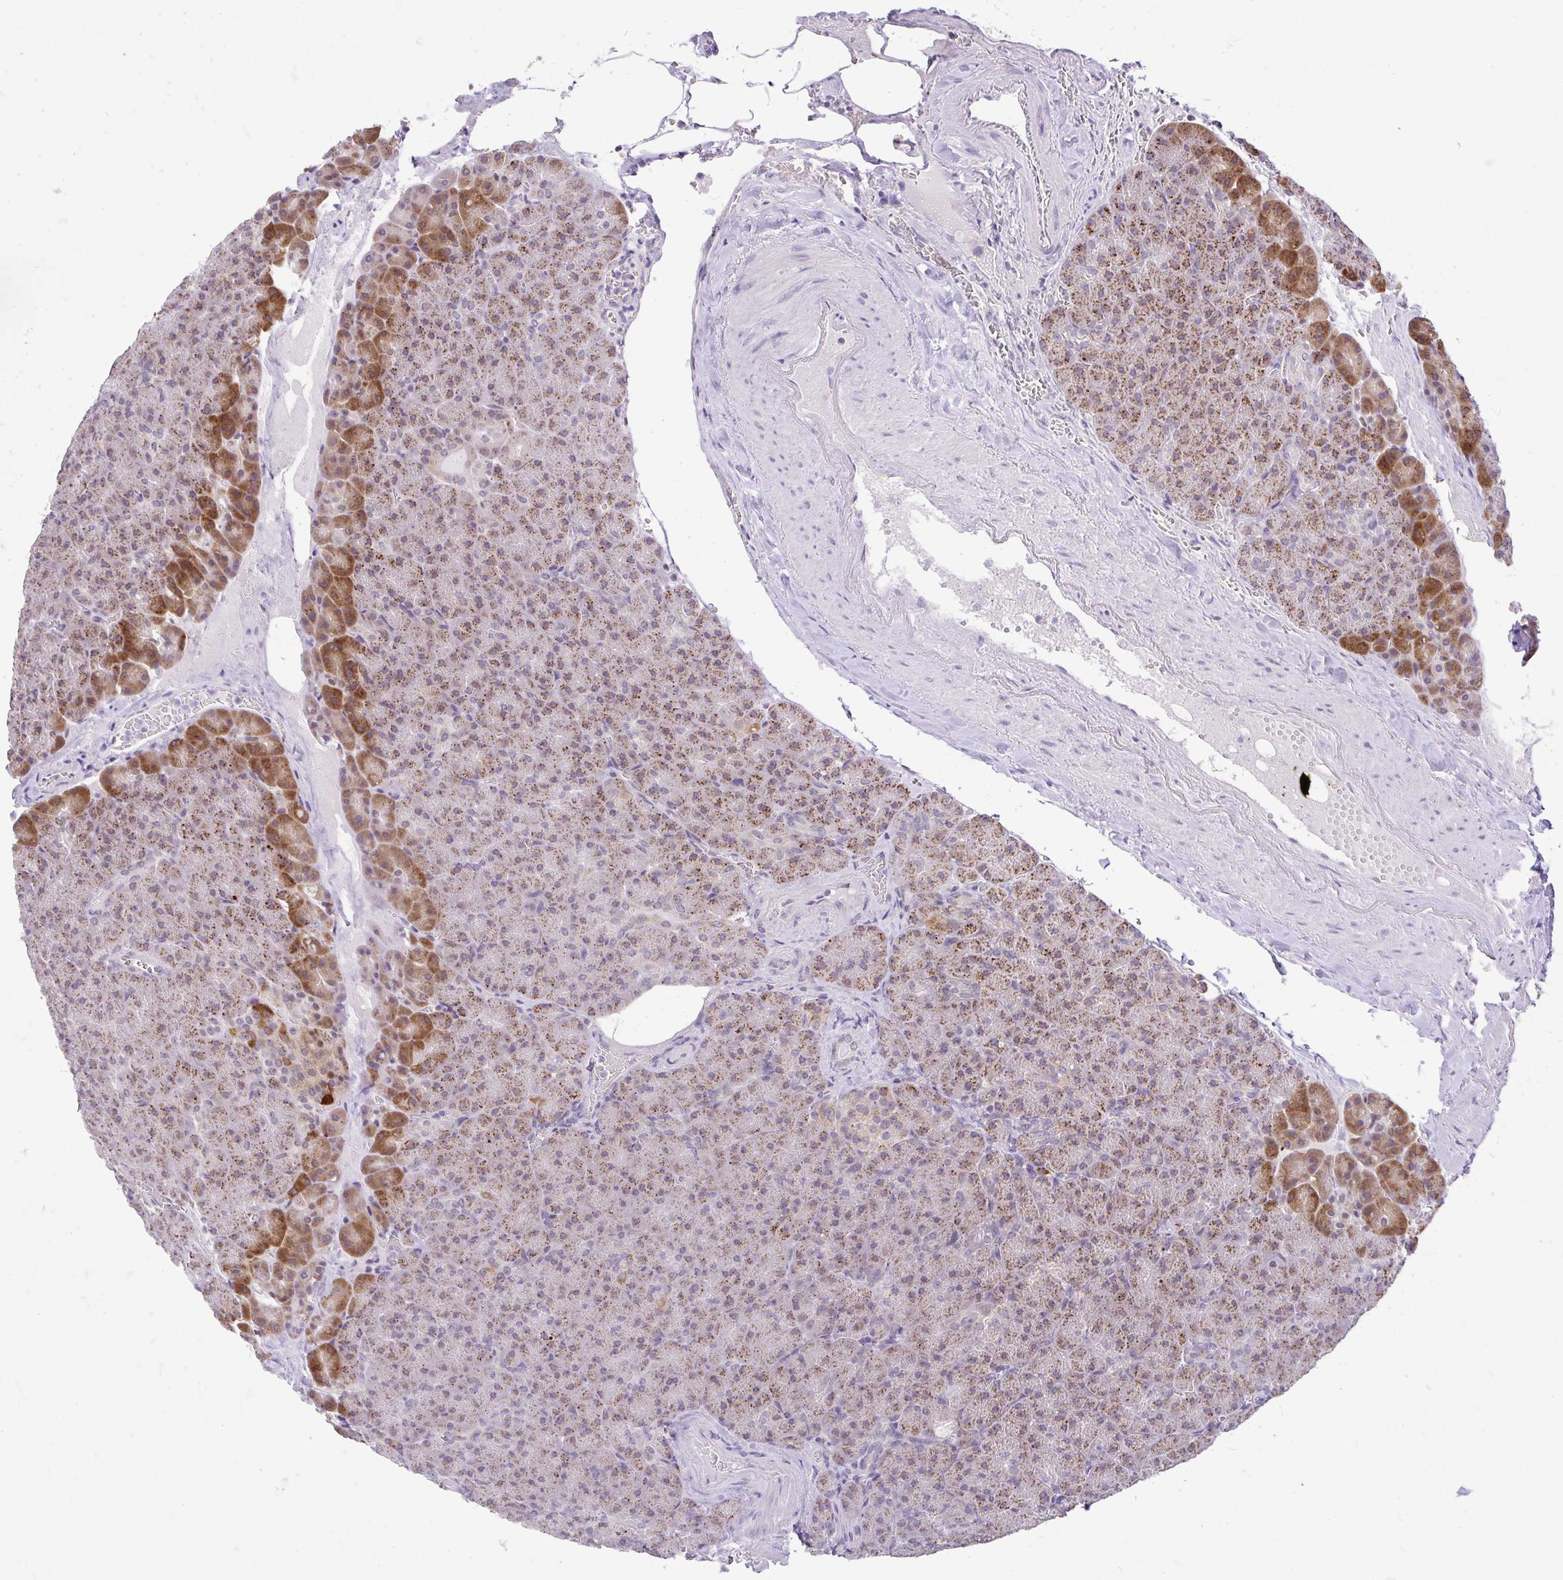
{"staining": {"intensity": "moderate", "quantity": "25%-75%", "location": "cytoplasmic/membranous"}, "tissue": "pancreas", "cell_type": "Exocrine glandular cells", "image_type": "normal", "snomed": [{"axis": "morphology", "description": "Normal tissue, NOS"}, {"axis": "topography", "description": "Pancreas"}], "caption": "This image reveals immunohistochemistry staining of benign human pancreas, with medium moderate cytoplasmic/membranous expression in approximately 25%-75% of exocrine glandular cells.", "gene": "PYCR2", "patient": {"sex": "female", "age": 74}}